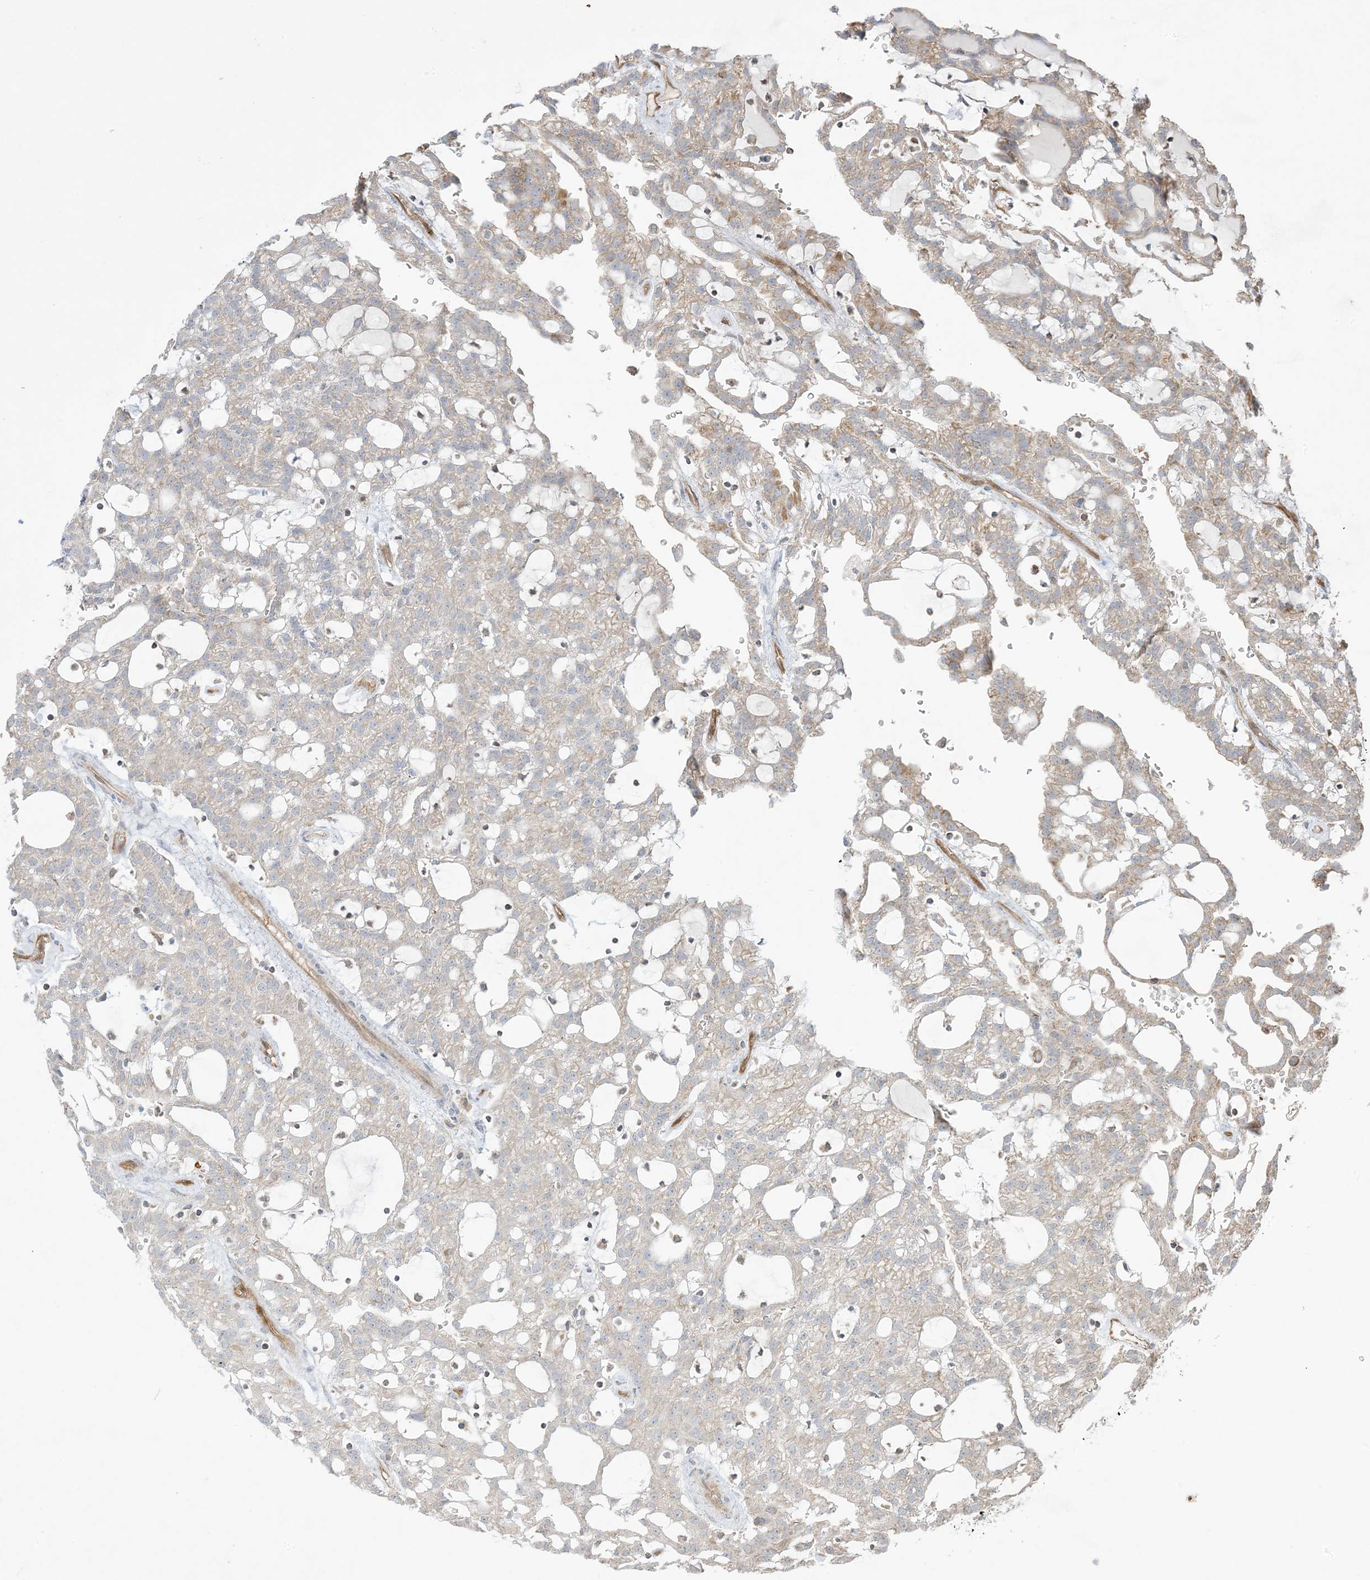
{"staining": {"intensity": "weak", "quantity": "<25%", "location": "cytoplasmic/membranous"}, "tissue": "renal cancer", "cell_type": "Tumor cells", "image_type": "cancer", "snomed": [{"axis": "morphology", "description": "Adenocarcinoma, NOS"}, {"axis": "topography", "description": "Kidney"}], "caption": "Image shows no protein expression in tumor cells of adenocarcinoma (renal) tissue.", "gene": "PPM1F", "patient": {"sex": "male", "age": 63}}